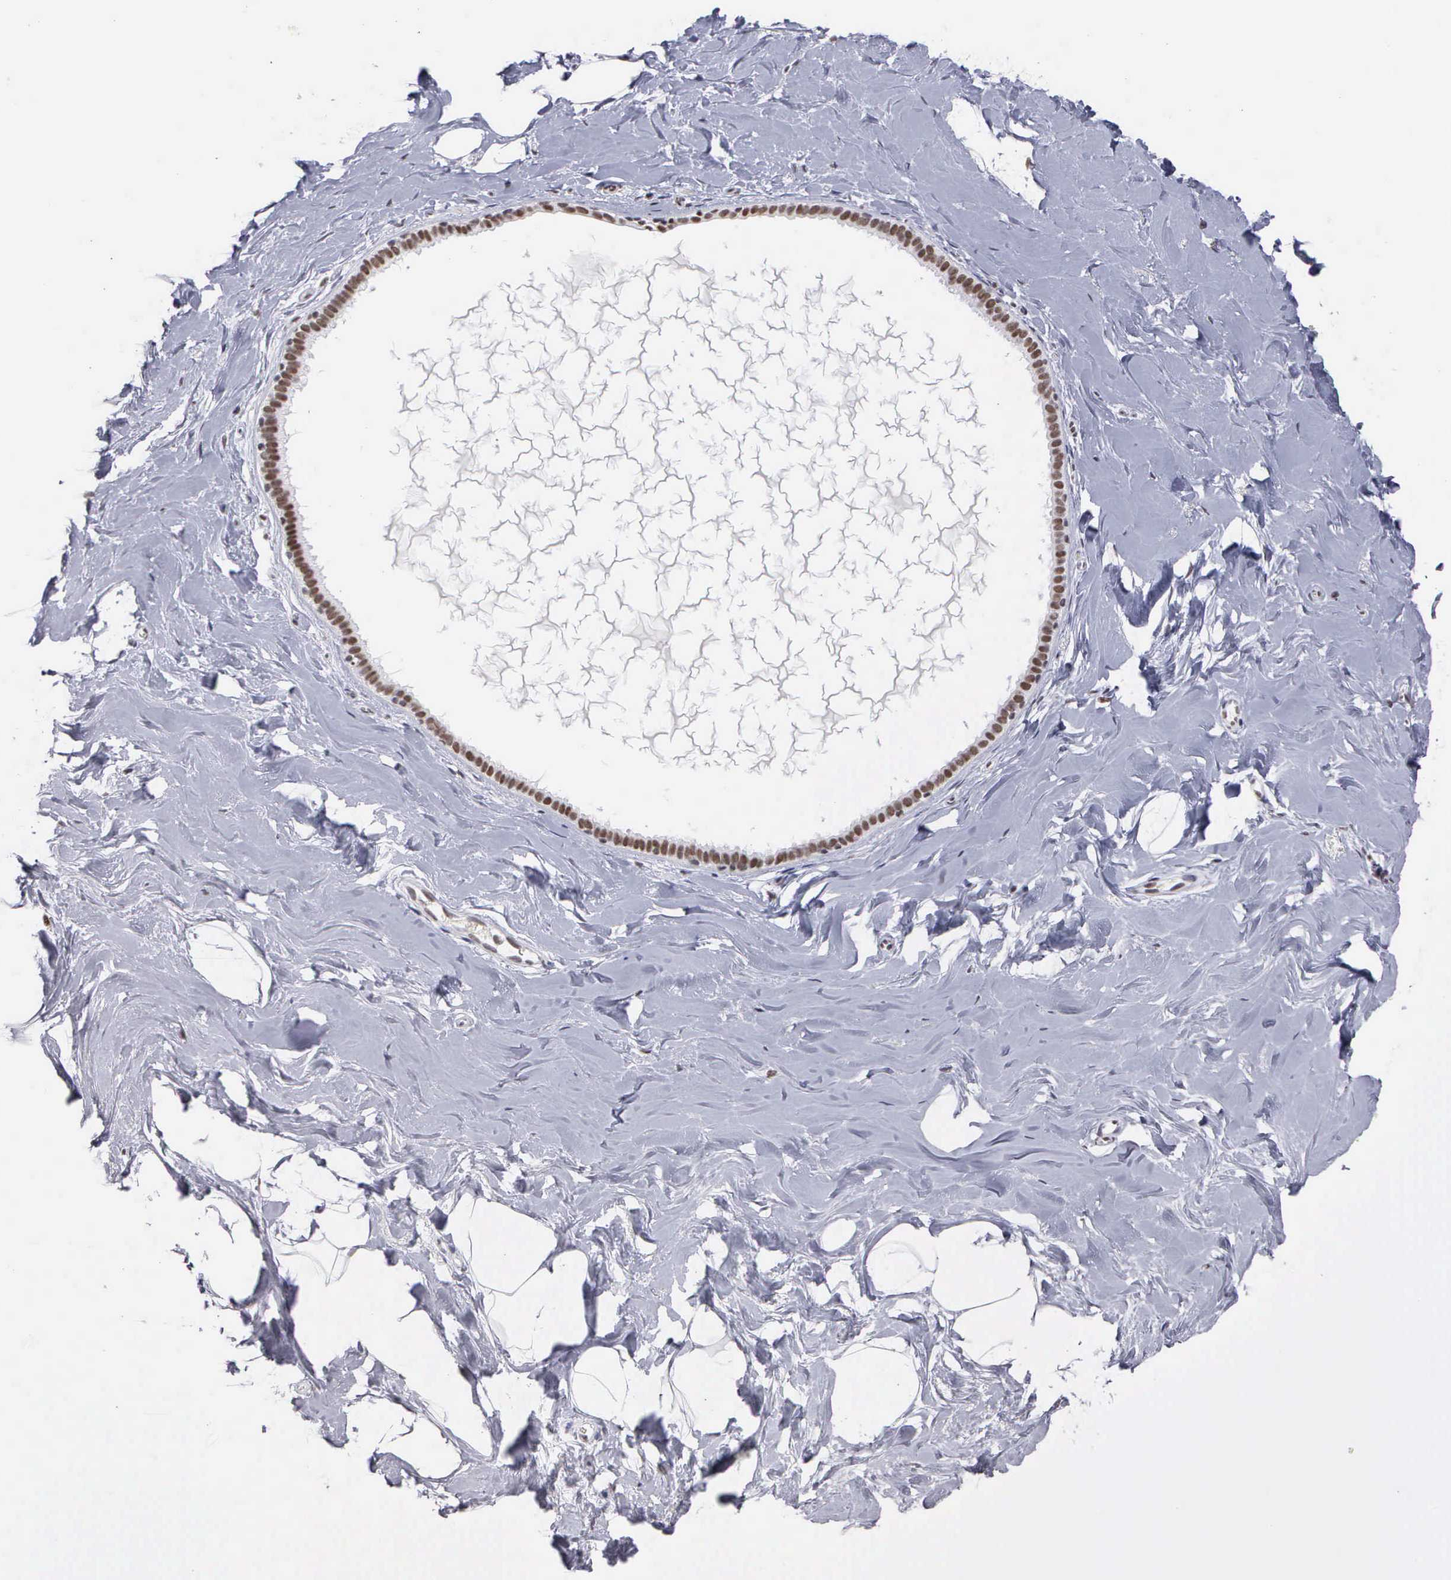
{"staining": {"intensity": "negative", "quantity": "none", "location": "none"}, "tissue": "breast", "cell_type": "Adipocytes", "image_type": "normal", "snomed": [{"axis": "morphology", "description": "Normal tissue, NOS"}, {"axis": "topography", "description": "Breast"}], "caption": "High power microscopy histopathology image of an immunohistochemistry photomicrograph of unremarkable breast, revealing no significant expression in adipocytes.", "gene": "CSTF2", "patient": {"sex": "female", "age": 54}}